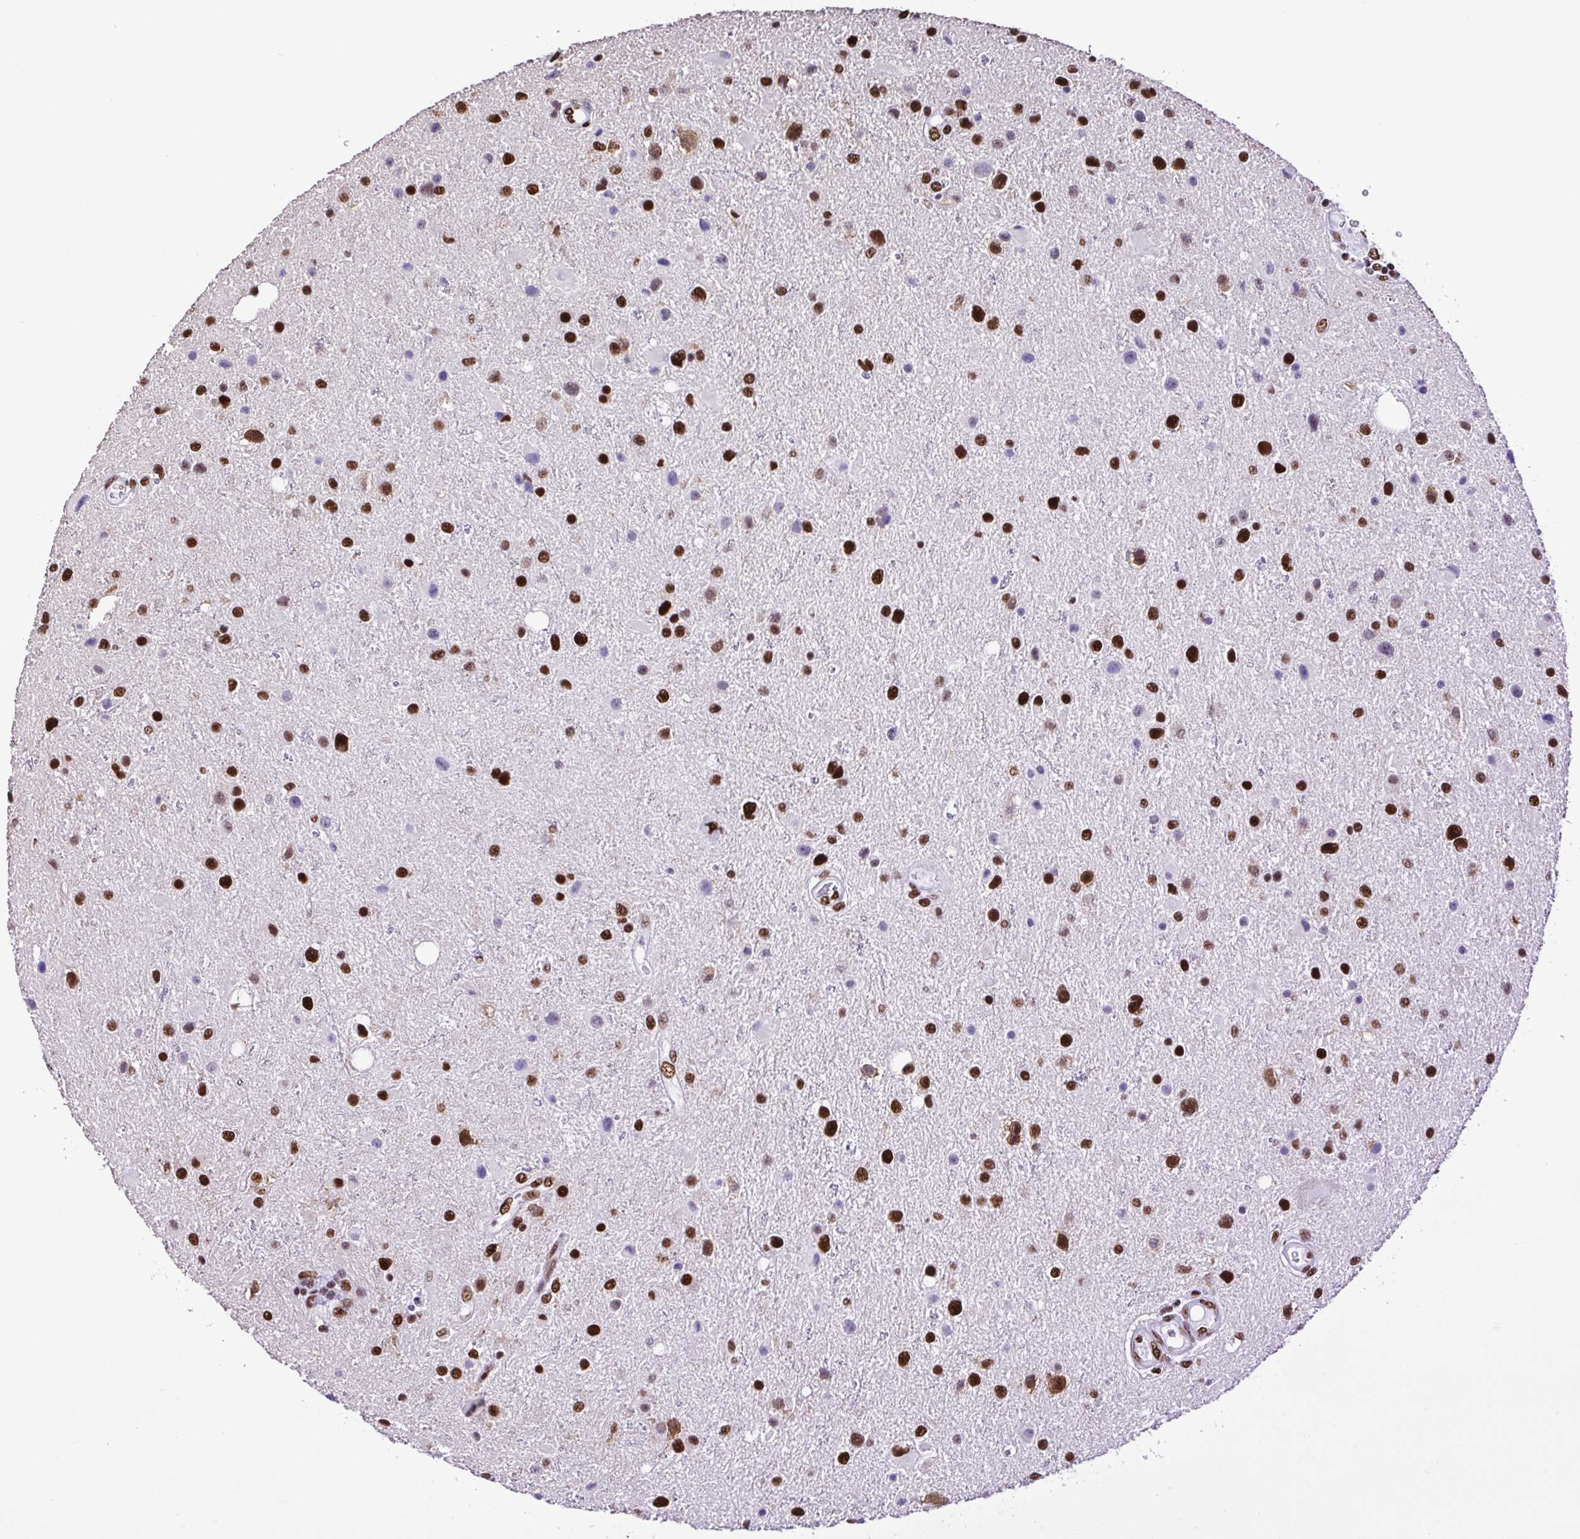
{"staining": {"intensity": "strong", "quantity": ">75%", "location": "nuclear"}, "tissue": "glioma", "cell_type": "Tumor cells", "image_type": "cancer", "snomed": [{"axis": "morphology", "description": "Glioma, malignant, Low grade"}, {"axis": "topography", "description": "Brain"}], "caption": "IHC (DAB (3,3'-diaminobenzidine)) staining of low-grade glioma (malignant) demonstrates strong nuclear protein expression in about >75% of tumor cells. The staining was performed using DAB (3,3'-diaminobenzidine), with brown indicating positive protein expression. Nuclei are stained blue with hematoxylin.", "gene": "TRIM28", "patient": {"sex": "female", "age": 32}}